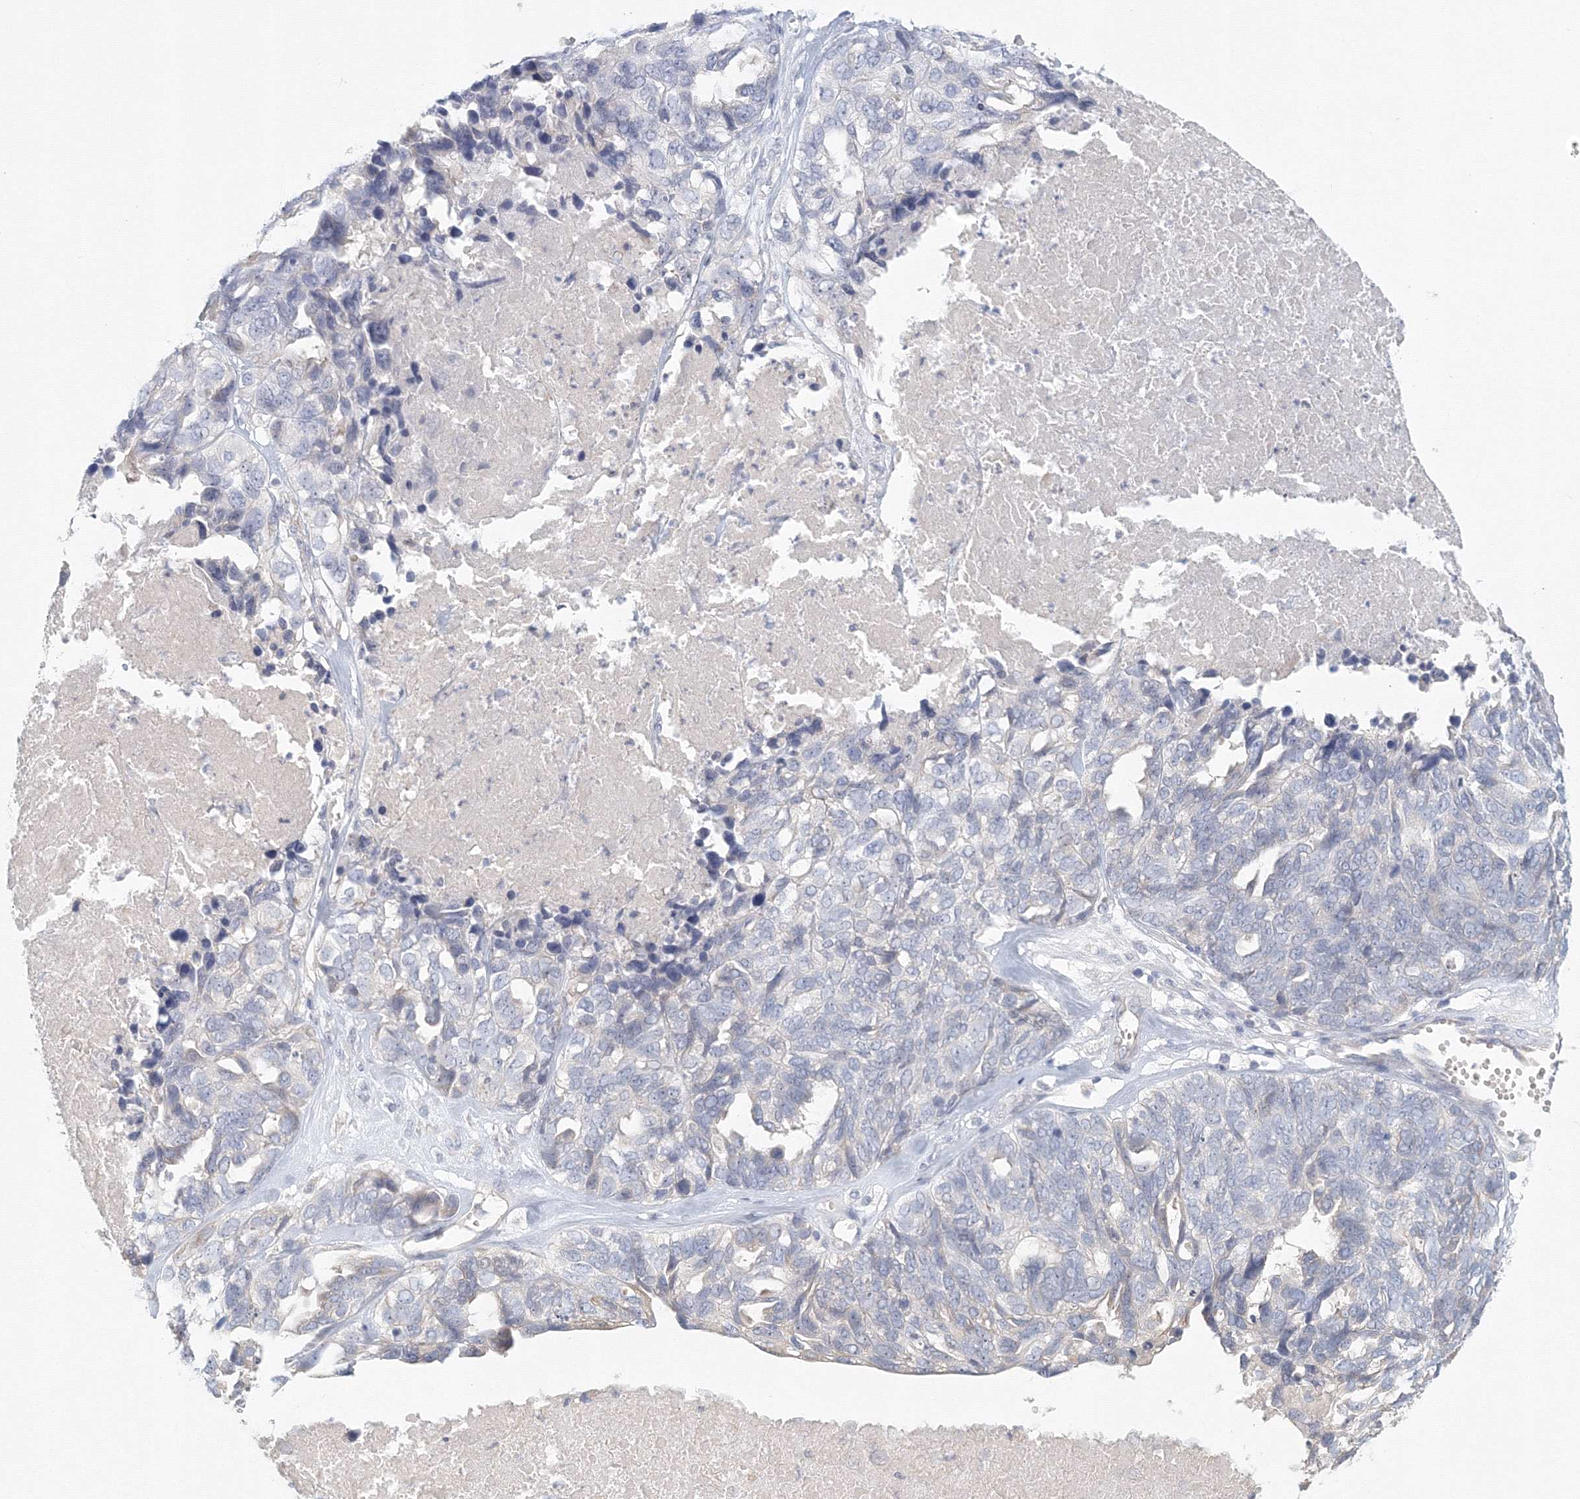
{"staining": {"intensity": "negative", "quantity": "none", "location": "none"}, "tissue": "ovarian cancer", "cell_type": "Tumor cells", "image_type": "cancer", "snomed": [{"axis": "morphology", "description": "Cystadenocarcinoma, serous, NOS"}, {"axis": "topography", "description": "Ovary"}], "caption": "Micrograph shows no significant protein expression in tumor cells of serous cystadenocarcinoma (ovarian). The staining was performed using DAB (3,3'-diaminobenzidine) to visualize the protein expression in brown, while the nuclei were stained in blue with hematoxylin (Magnification: 20x).", "gene": "TACC2", "patient": {"sex": "female", "age": 79}}